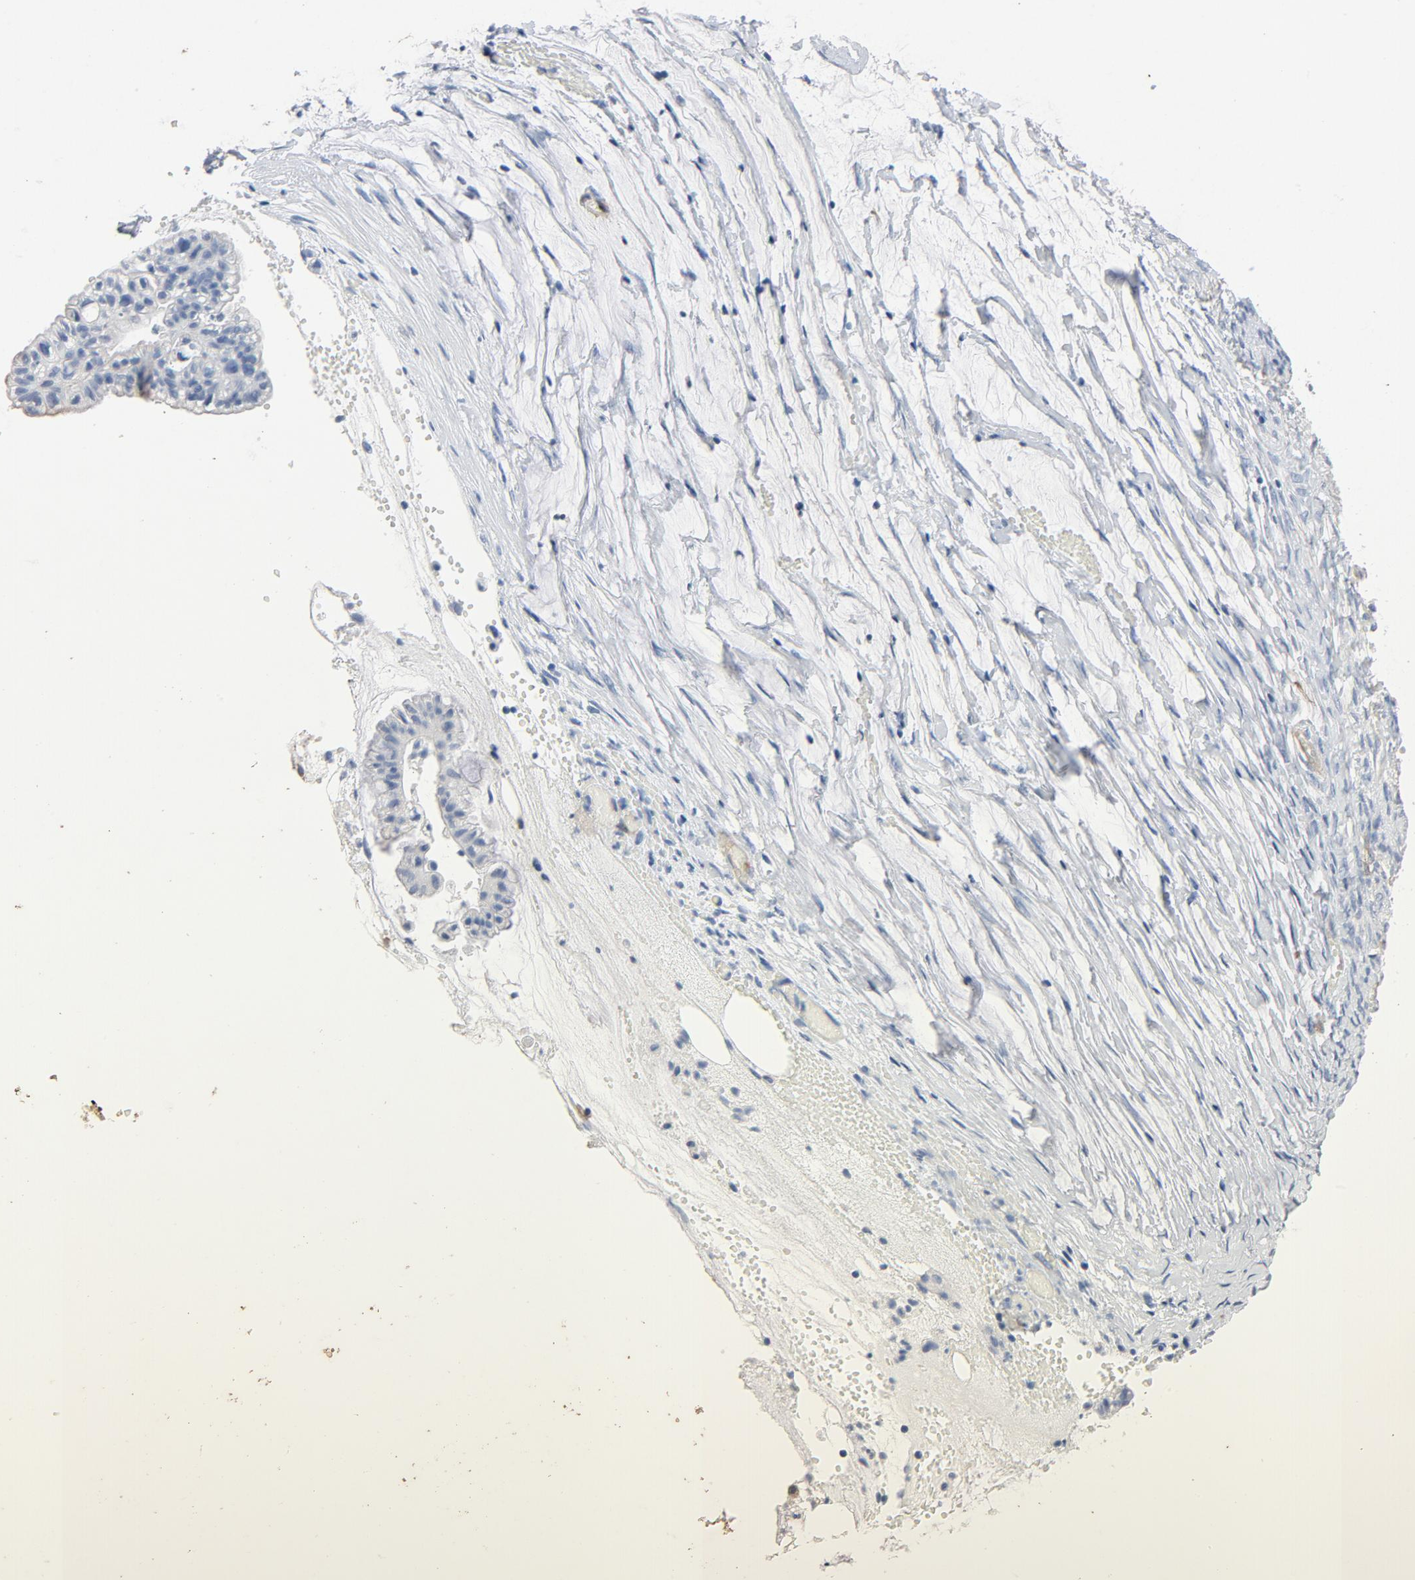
{"staining": {"intensity": "negative", "quantity": "none", "location": "none"}, "tissue": "ovarian cancer", "cell_type": "Tumor cells", "image_type": "cancer", "snomed": [{"axis": "morphology", "description": "Cystadenocarcinoma, mucinous, NOS"}, {"axis": "topography", "description": "Ovary"}], "caption": "There is no significant staining in tumor cells of ovarian mucinous cystadenocarcinoma.", "gene": "KDR", "patient": {"sex": "female", "age": 57}}